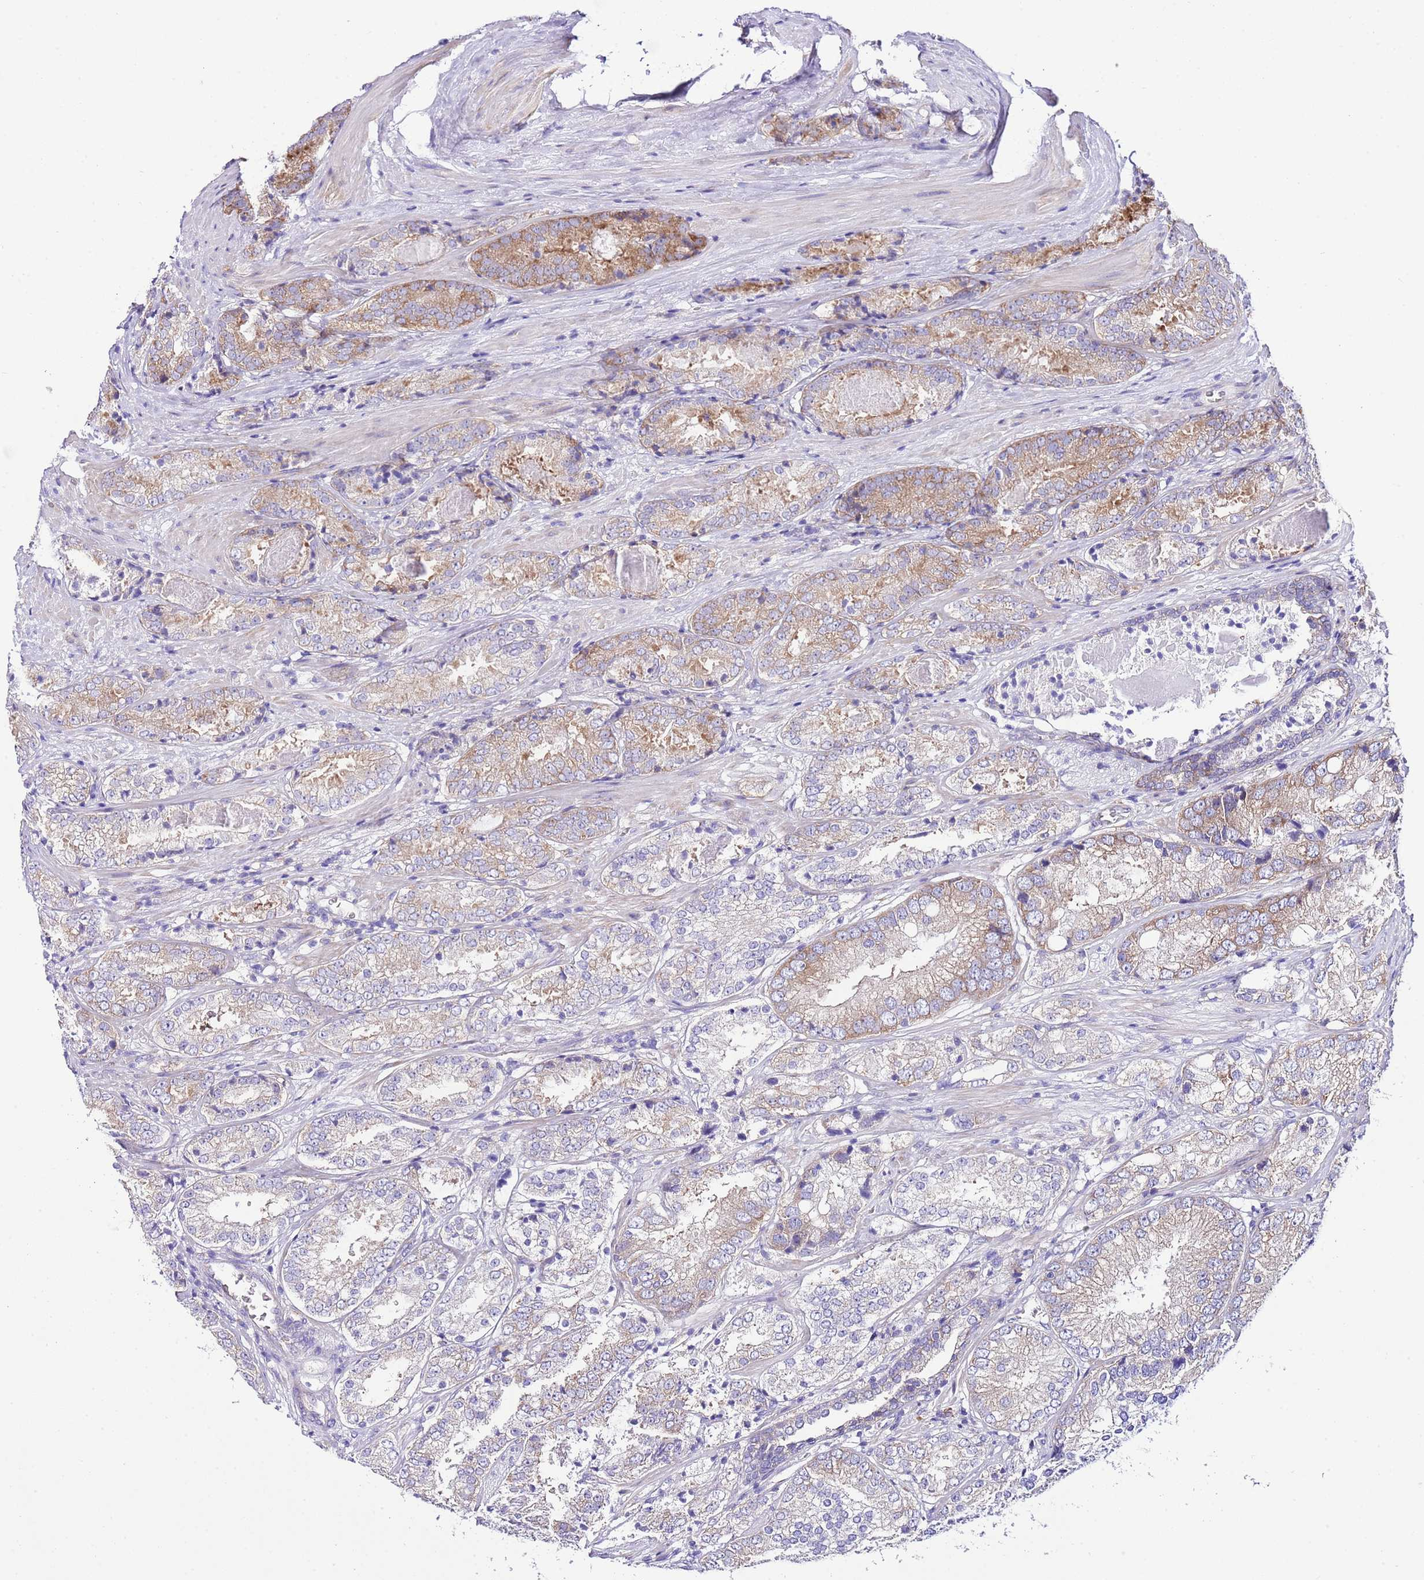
{"staining": {"intensity": "moderate", "quantity": "<25%", "location": "cytoplasmic/membranous"}, "tissue": "prostate cancer", "cell_type": "Tumor cells", "image_type": "cancer", "snomed": [{"axis": "morphology", "description": "Adenocarcinoma, High grade"}, {"axis": "topography", "description": "Prostate"}], "caption": "An image of human high-grade adenocarcinoma (prostate) stained for a protein demonstrates moderate cytoplasmic/membranous brown staining in tumor cells. The protein is stained brown, and the nuclei are stained in blue (DAB IHC with brightfield microscopy, high magnification).", "gene": "RPS10", "patient": {"sex": "male", "age": 63}}